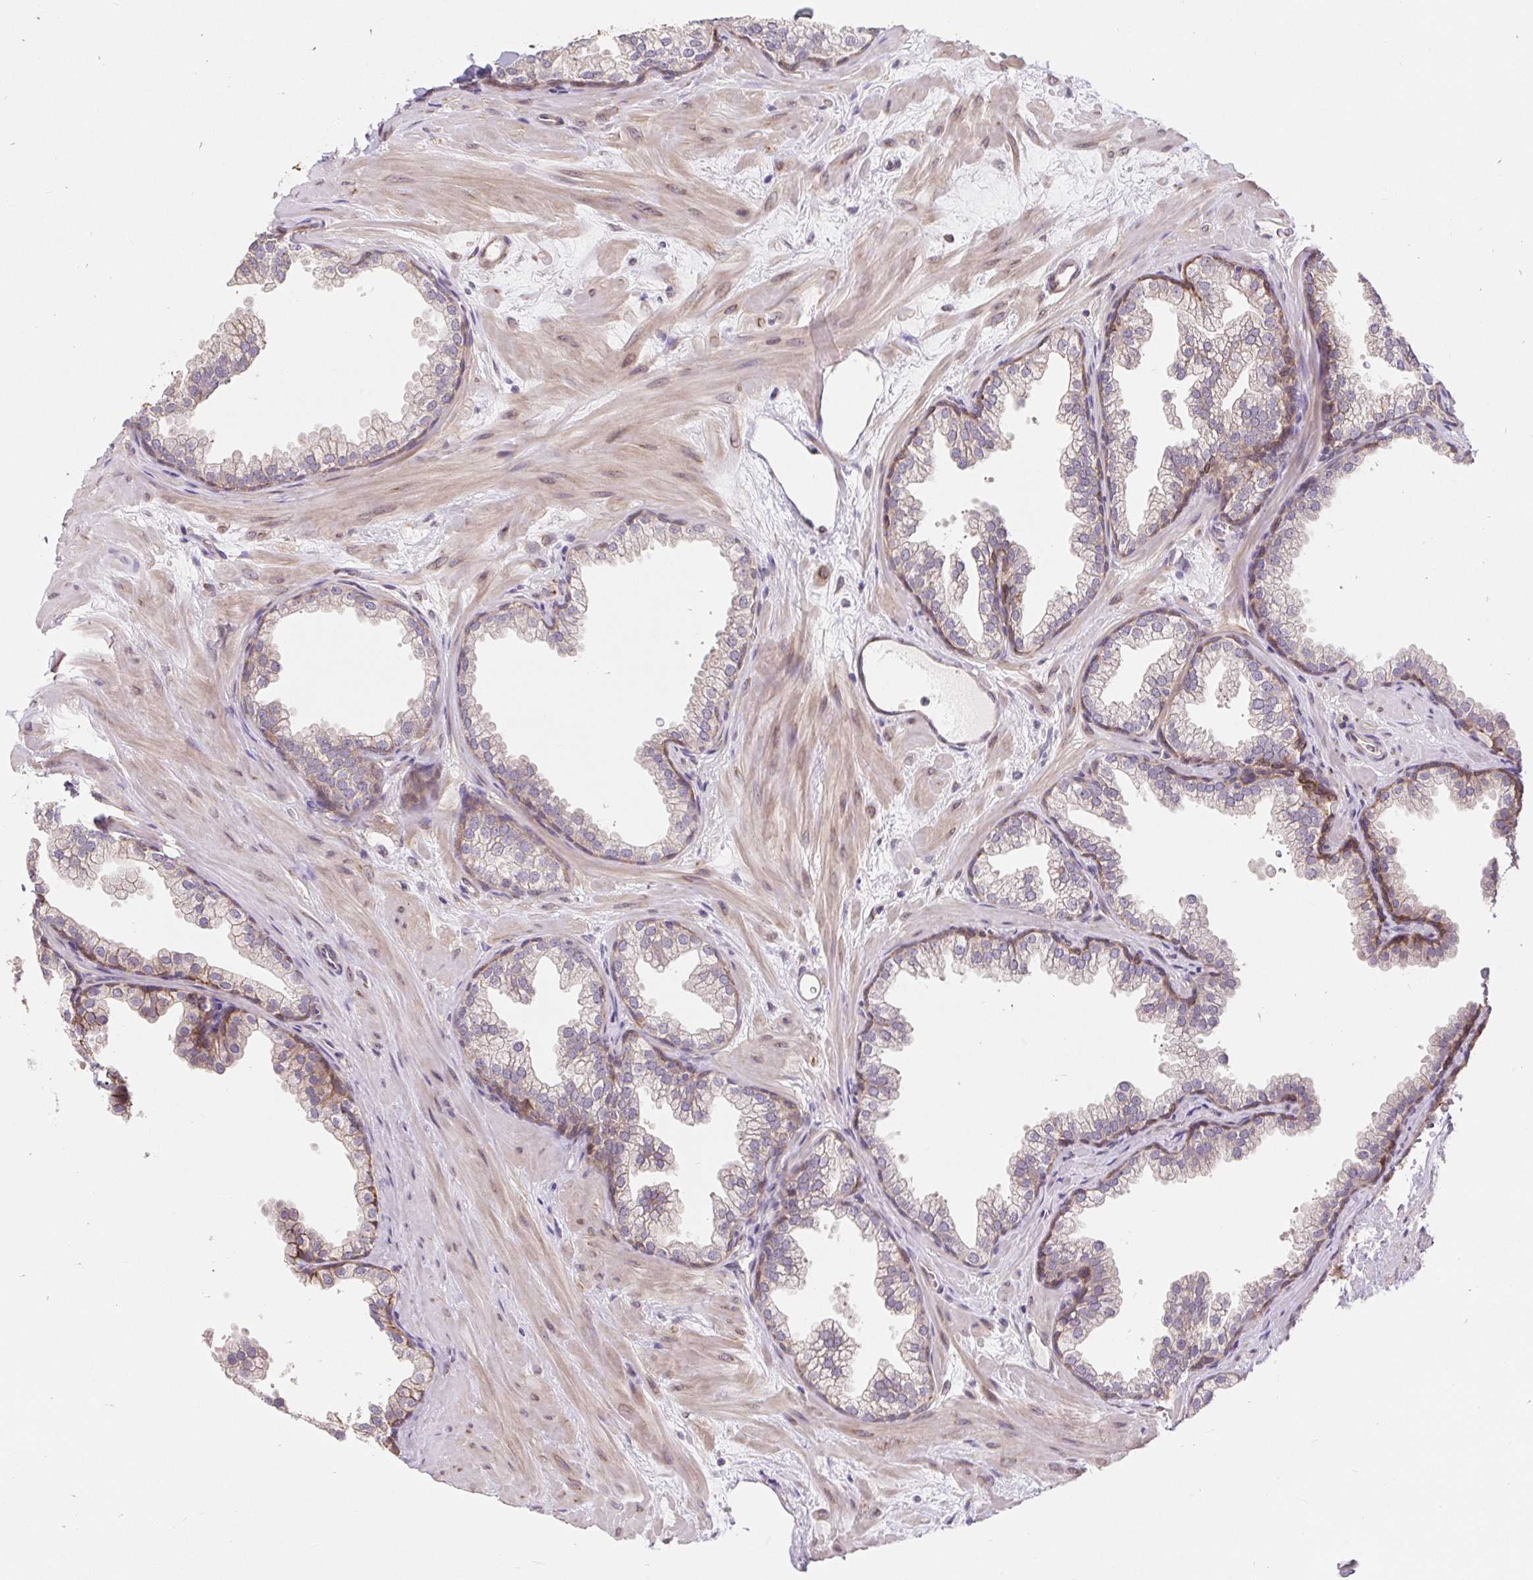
{"staining": {"intensity": "moderate", "quantity": "<25%", "location": "cytoplasmic/membranous"}, "tissue": "prostate", "cell_type": "Glandular cells", "image_type": "normal", "snomed": [{"axis": "morphology", "description": "Normal tissue, NOS"}, {"axis": "topography", "description": "Prostate"}], "caption": "A micrograph showing moderate cytoplasmic/membranous expression in approximately <25% of glandular cells in benign prostate, as visualized by brown immunohistochemical staining.", "gene": "LYPD5", "patient": {"sex": "male", "age": 37}}